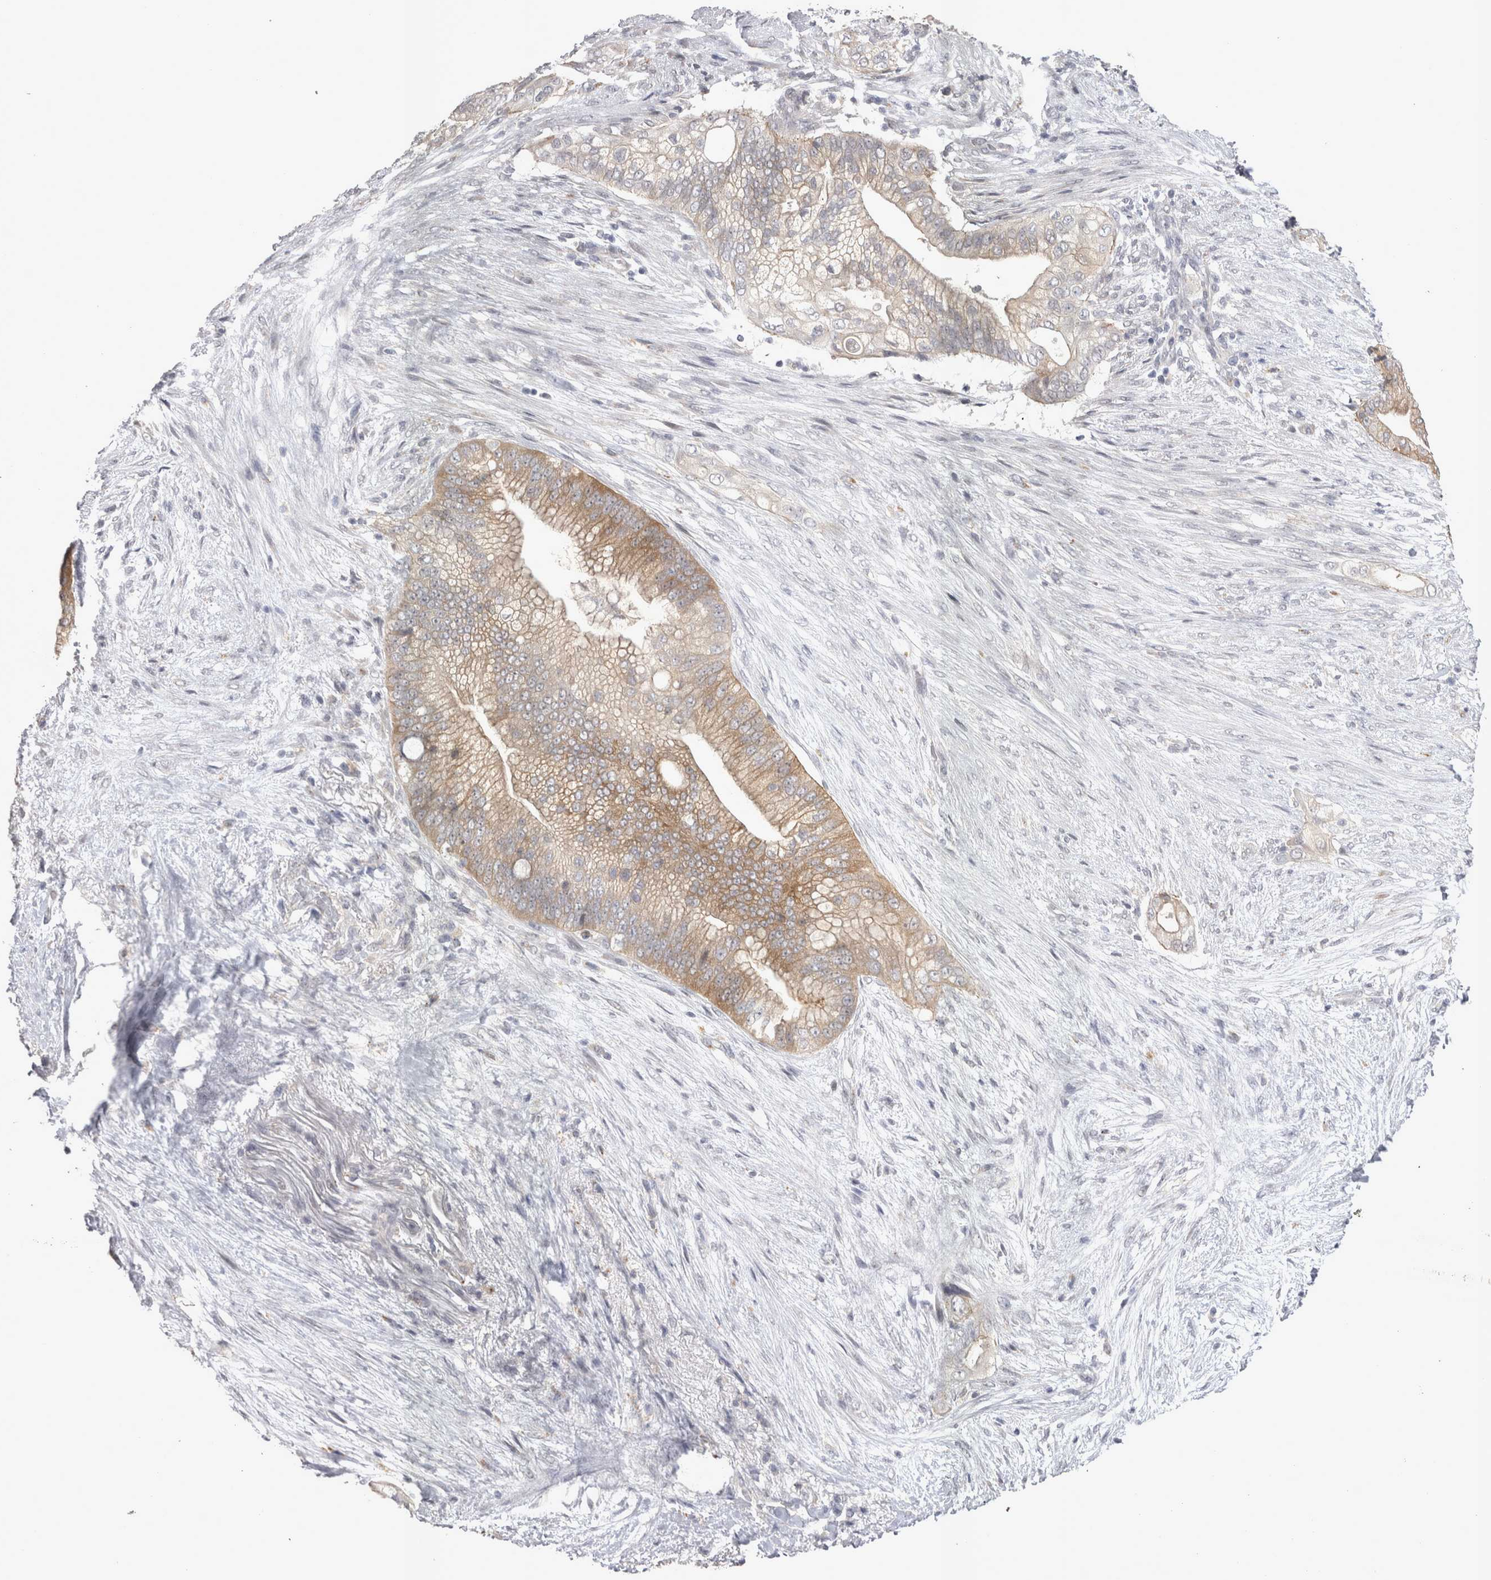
{"staining": {"intensity": "moderate", "quantity": ">75%", "location": "cytoplasmic/membranous"}, "tissue": "pancreatic cancer", "cell_type": "Tumor cells", "image_type": "cancer", "snomed": [{"axis": "morphology", "description": "Adenocarcinoma, NOS"}, {"axis": "topography", "description": "Pancreas"}], "caption": "Pancreatic adenocarcinoma stained with a brown dye exhibits moderate cytoplasmic/membranous positive positivity in about >75% of tumor cells.", "gene": "CTBS", "patient": {"sex": "male", "age": 53}}